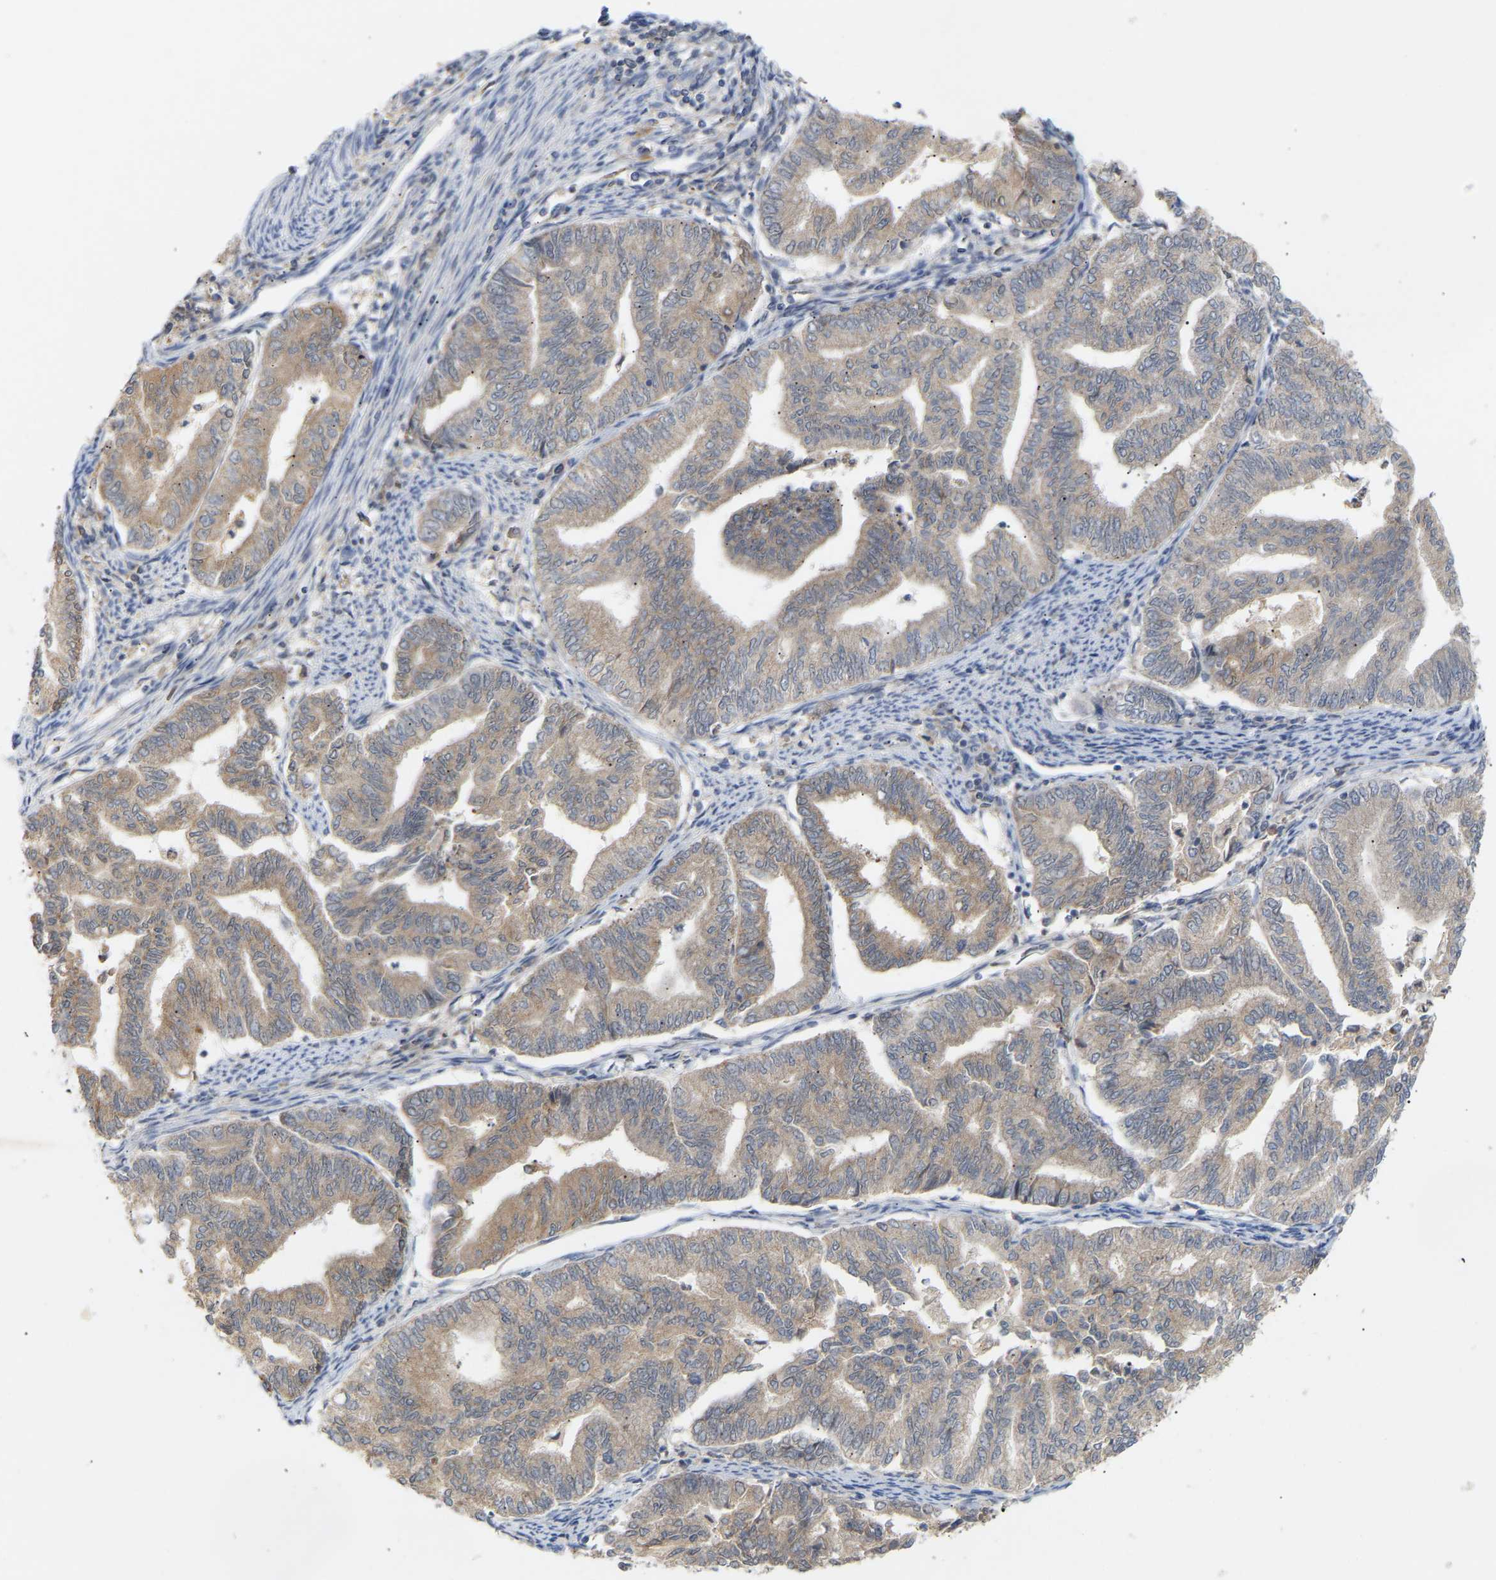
{"staining": {"intensity": "weak", "quantity": "<25%", "location": "cytoplasmic/membranous"}, "tissue": "endometrial cancer", "cell_type": "Tumor cells", "image_type": "cancer", "snomed": [{"axis": "morphology", "description": "Adenocarcinoma, NOS"}, {"axis": "topography", "description": "Endometrium"}], "caption": "Adenocarcinoma (endometrial) was stained to show a protein in brown. There is no significant expression in tumor cells. (Stains: DAB (3,3'-diaminobenzidine) immunohistochemistry with hematoxylin counter stain, Microscopy: brightfield microscopy at high magnification).", "gene": "TPMT", "patient": {"sex": "female", "age": 79}}